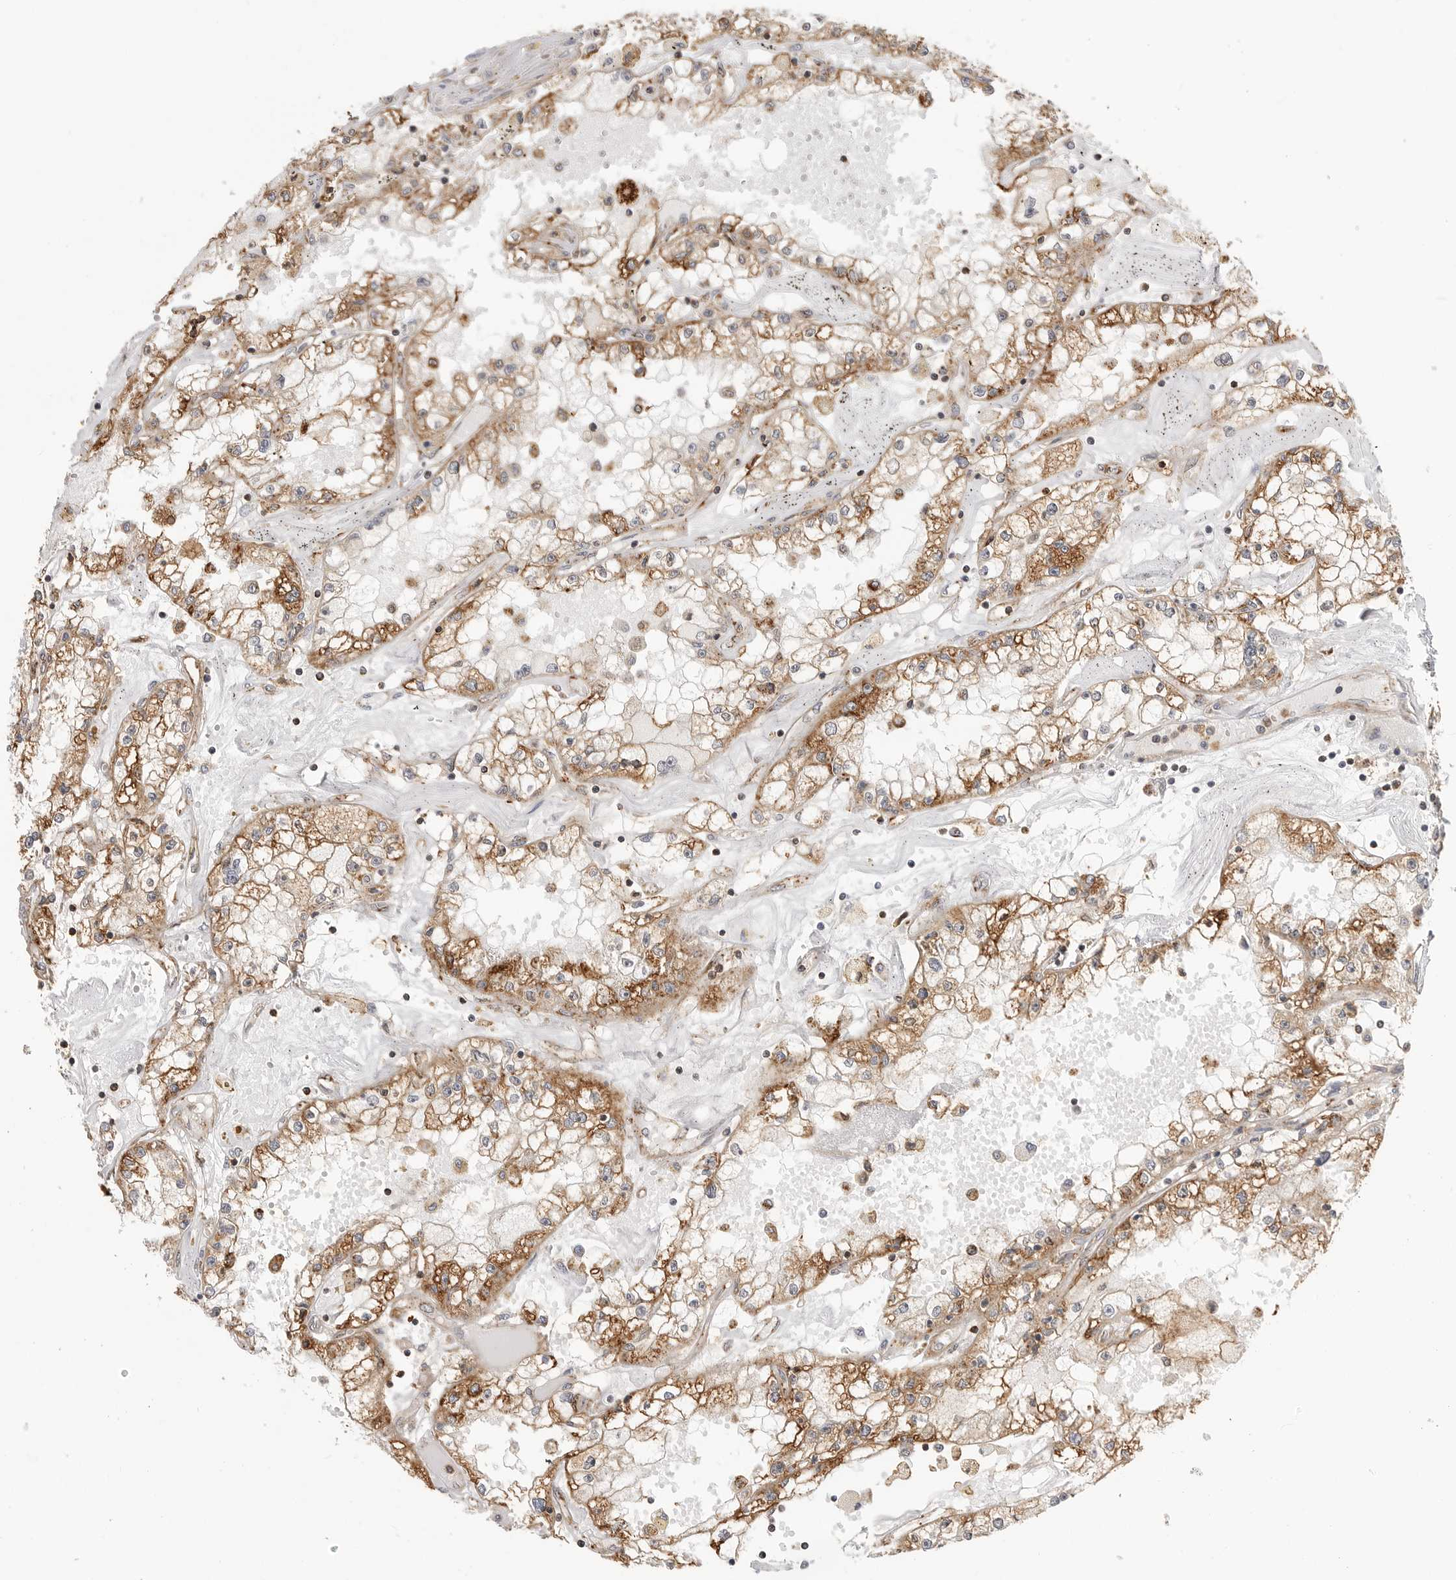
{"staining": {"intensity": "moderate", "quantity": ">75%", "location": "cytoplasmic/membranous"}, "tissue": "renal cancer", "cell_type": "Tumor cells", "image_type": "cancer", "snomed": [{"axis": "morphology", "description": "Adenocarcinoma, NOS"}, {"axis": "topography", "description": "Kidney"}], "caption": "Protein expression analysis of renal cancer (adenocarcinoma) shows moderate cytoplasmic/membranous staining in about >75% of tumor cells. The staining is performed using DAB brown chromogen to label protein expression. The nuclei are counter-stained blue using hematoxylin.", "gene": "ANXA11", "patient": {"sex": "male", "age": 56}}